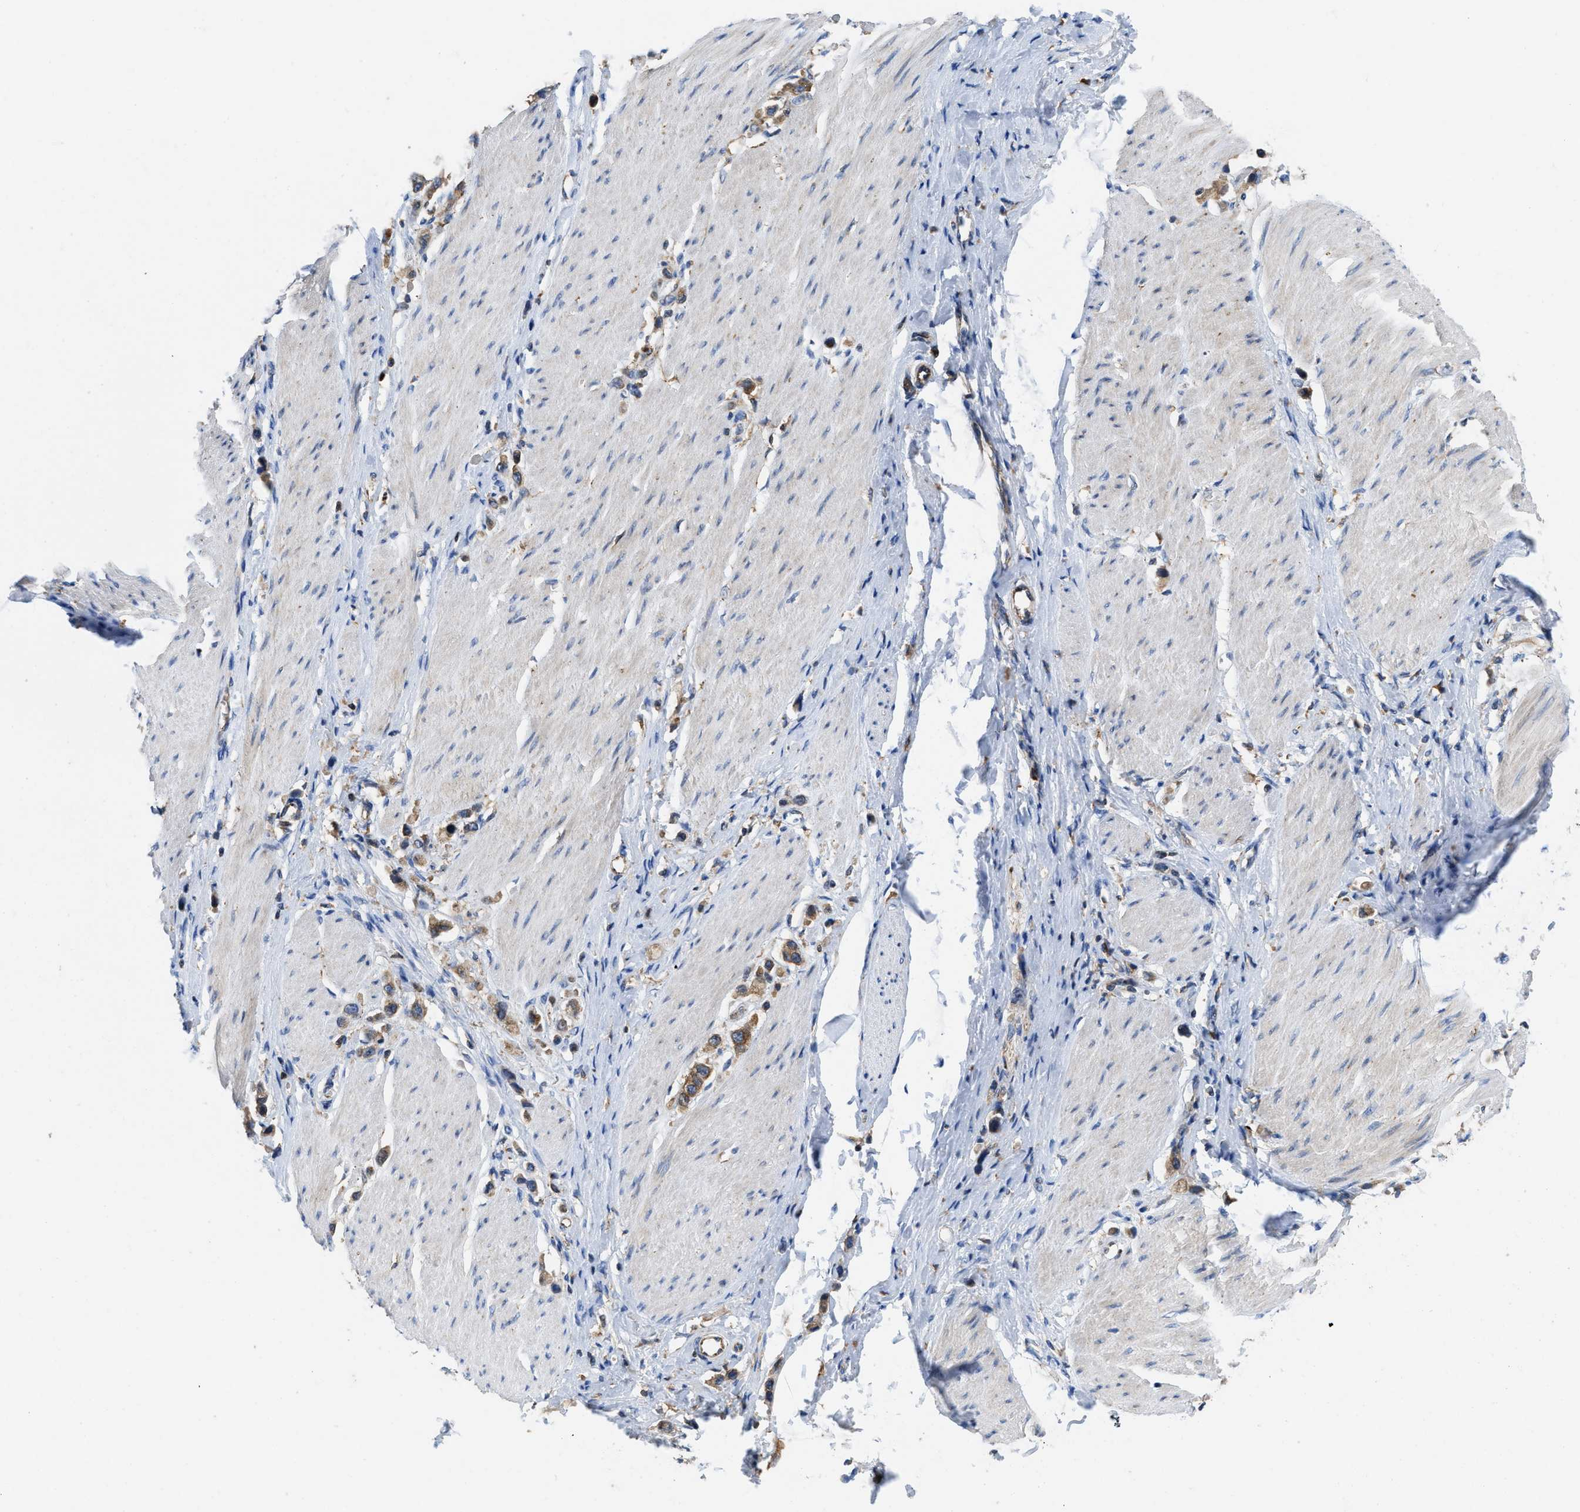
{"staining": {"intensity": "moderate", "quantity": ">75%", "location": "cytoplasmic/membranous"}, "tissue": "stomach cancer", "cell_type": "Tumor cells", "image_type": "cancer", "snomed": [{"axis": "morphology", "description": "Adenocarcinoma, NOS"}, {"axis": "topography", "description": "Stomach"}], "caption": "This is a histology image of IHC staining of adenocarcinoma (stomach), which shows moderate expression in the cytoplasmic/membranous of tumor cells.", "gene": "ENPP4", "patient": {"sex": "female", "age": 65}}